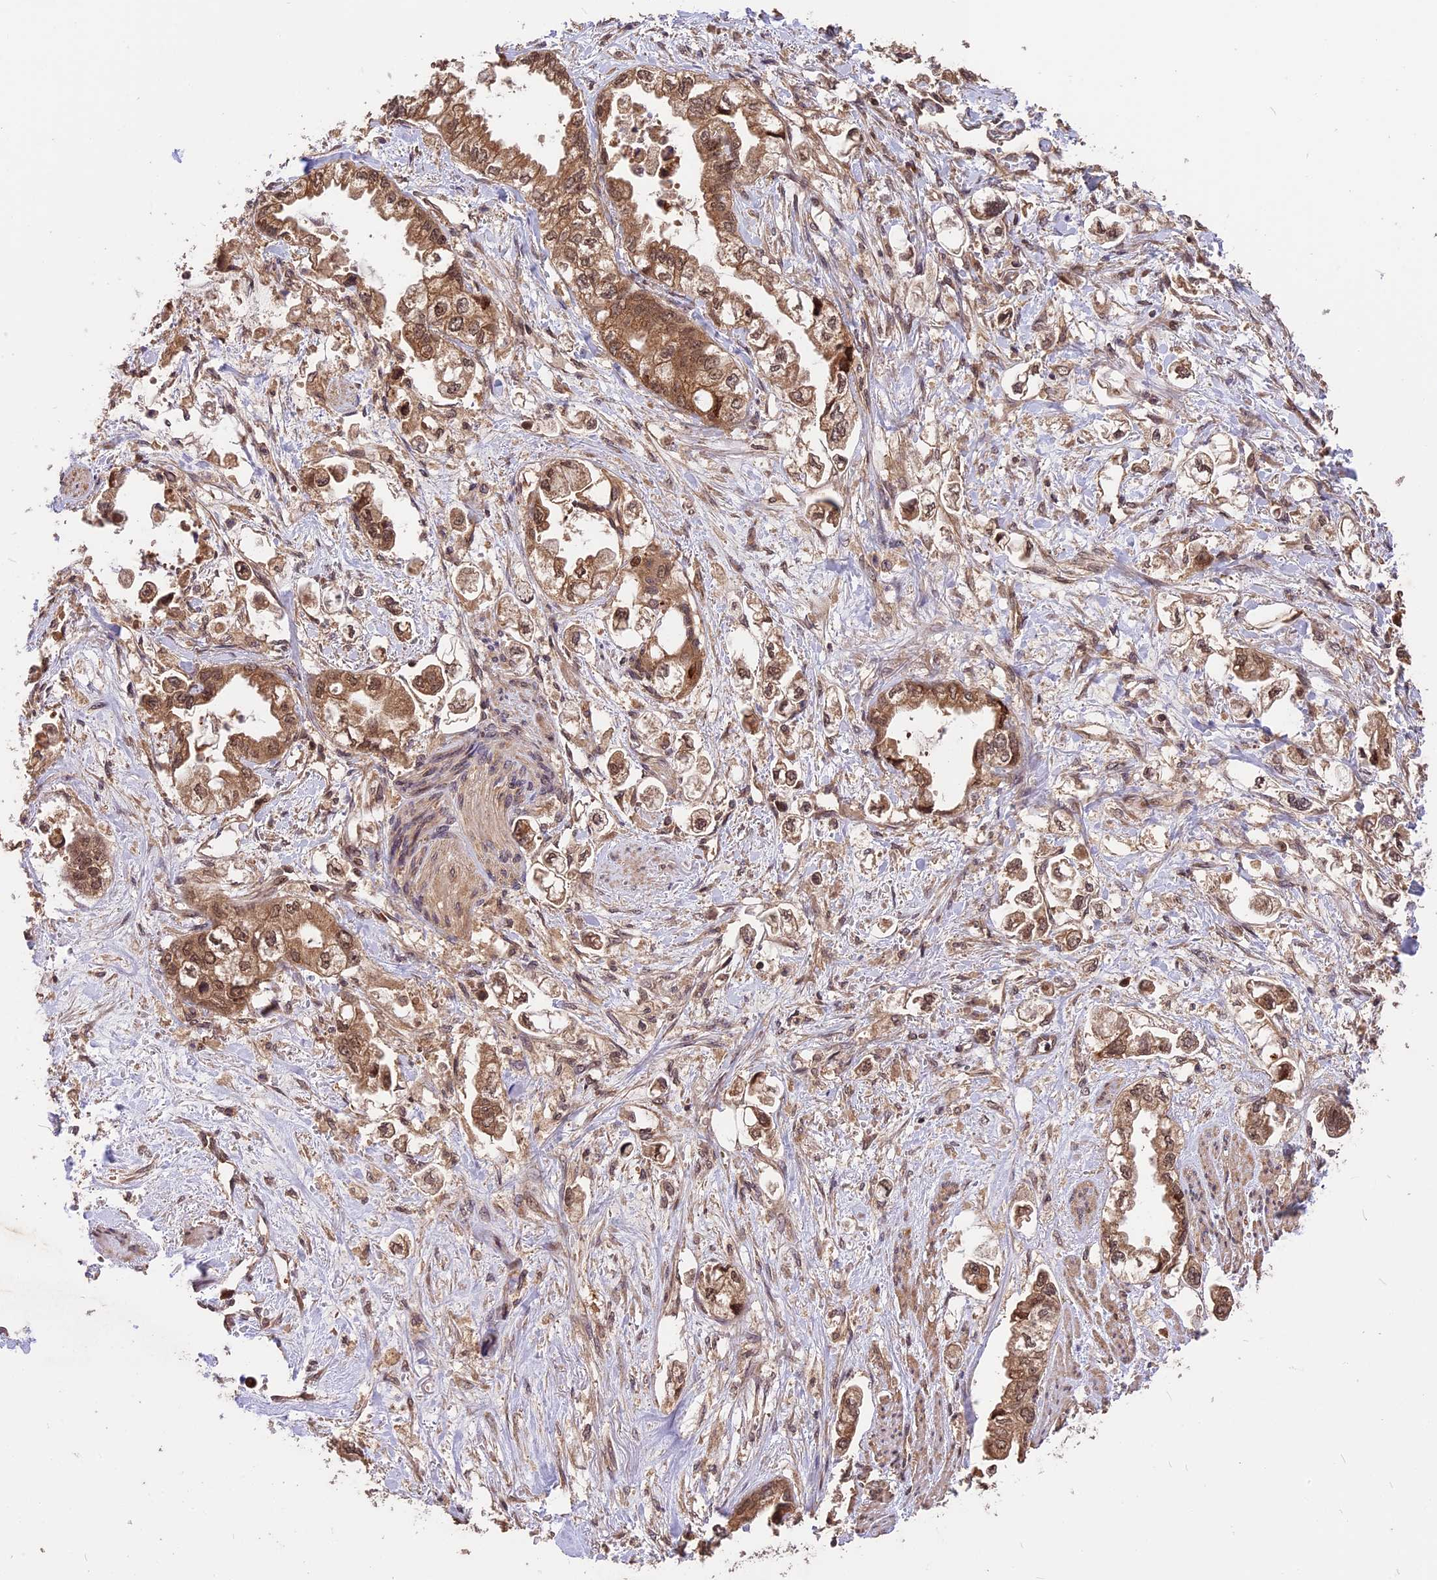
{"staining": {"intensity": "moderate", "quantity": ">75%", "location": "cytoplasmic/membranous,nuclear"}, "tissue": "stomach cancer", "cell_type": "Tumor cells", "image_type": "cancer", "snomed": [{"axis": "morphology", "description": "Adenocarcinoma, NOS"}, {"axis": "topography", "description": "Stomach"}], "caption": "Moderate cytoplasmic/membranous and nuclear positivity is present in about >75% of tumor cells in stomach cancer (adenocarcinoma).", "gene": "ESCO1", "patient": {"sex": "male", "age": 62}}